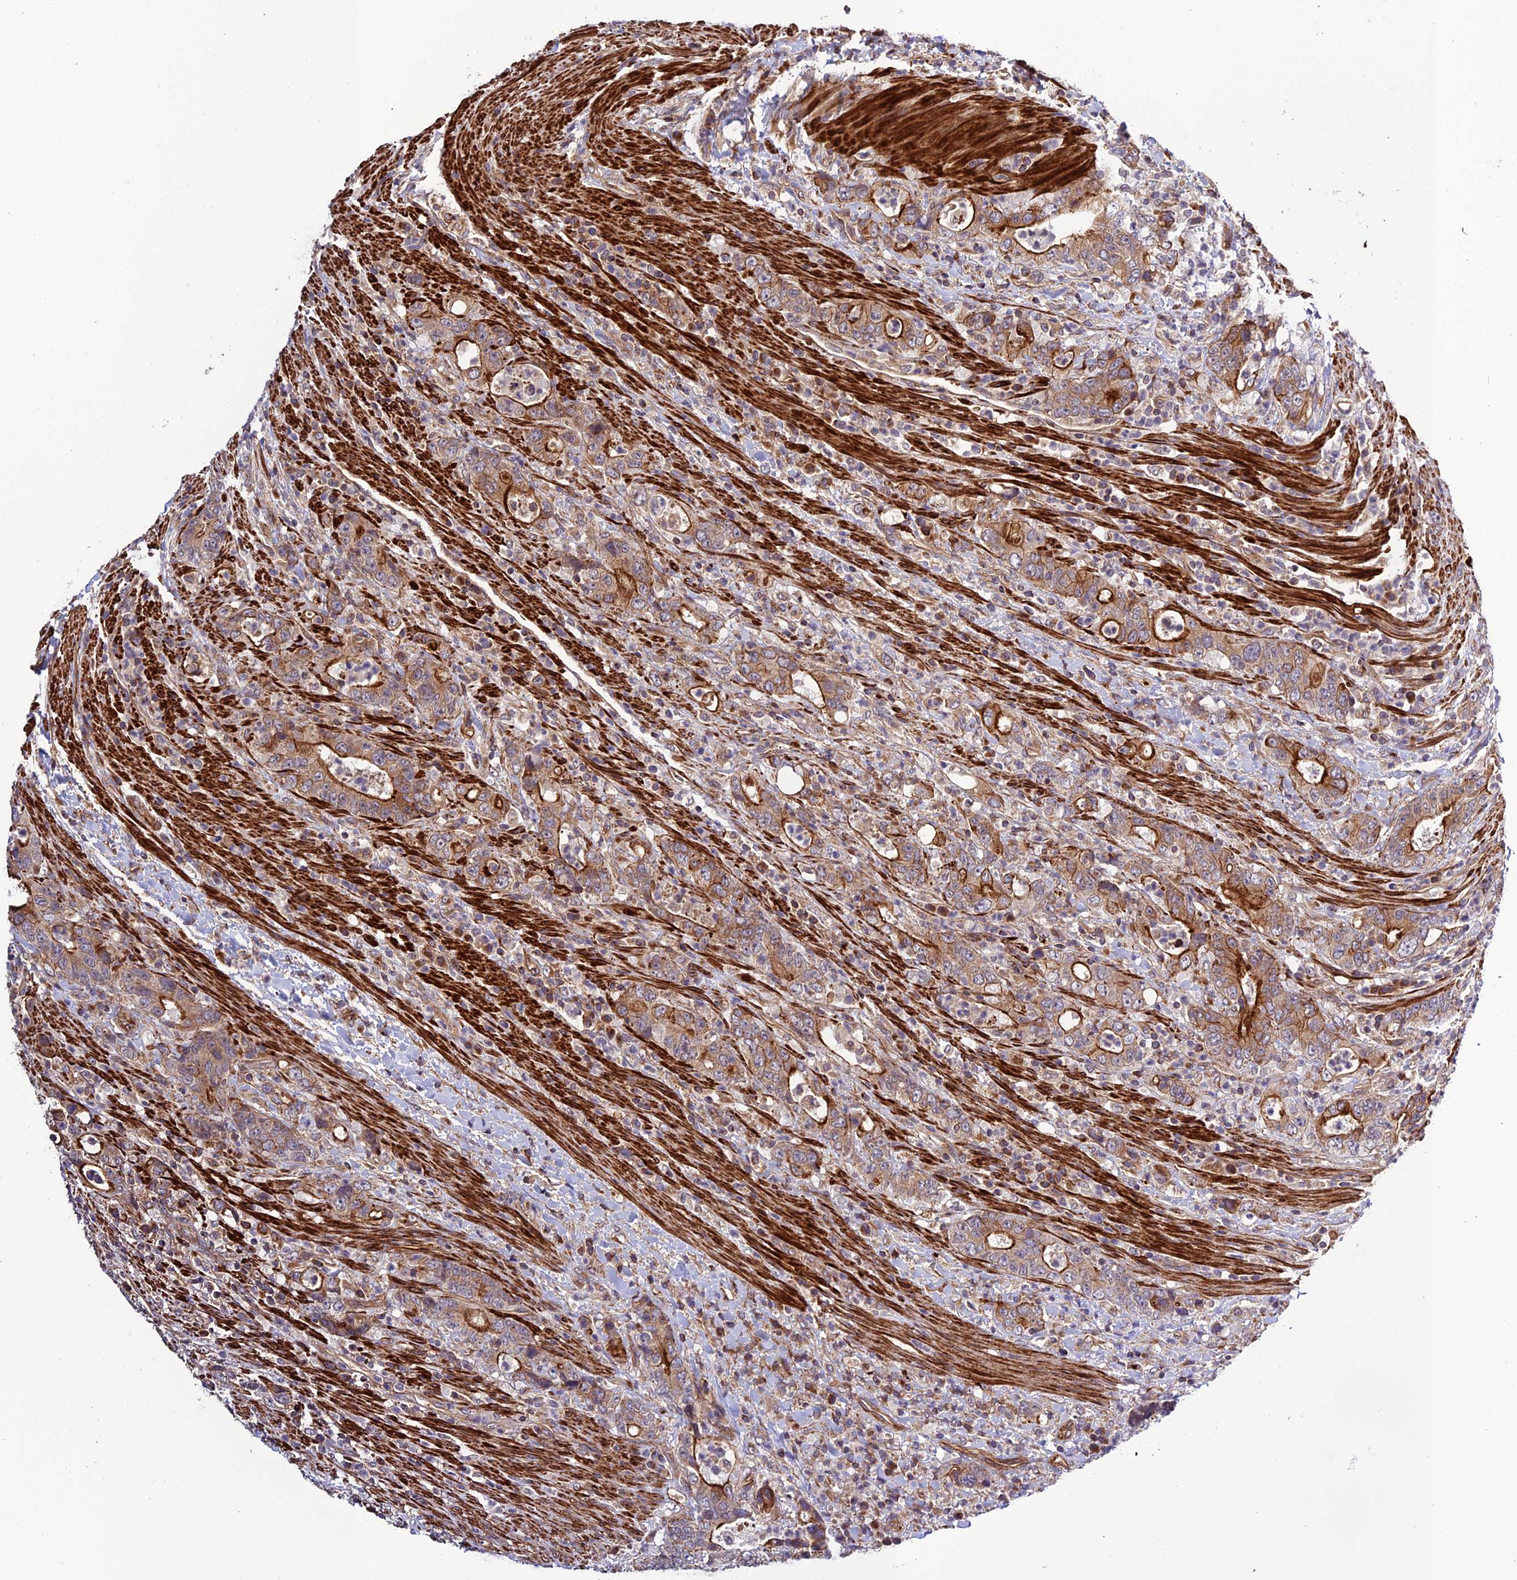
{"staining": {"intensity": "moderate", "quantity": ">75%", "location": "cytoplasmic/membranous"}, "tissue": "colorectal cancer", "cell_type": "Tumor cells", "image_type": "cancer", "snomed": [{"axis": "morphology", "description": "Adenocarcinoma, NOS"}, {"axis": "topography", "description": "Colon"}], "caption": "Adenocarcinoma (colorectal) stained for a protein reveals moderate cytoplasmic/membranous positivity in tumor cells.", "gene": "TNIP3", "patient": {"sex": "female", "age": 75}}